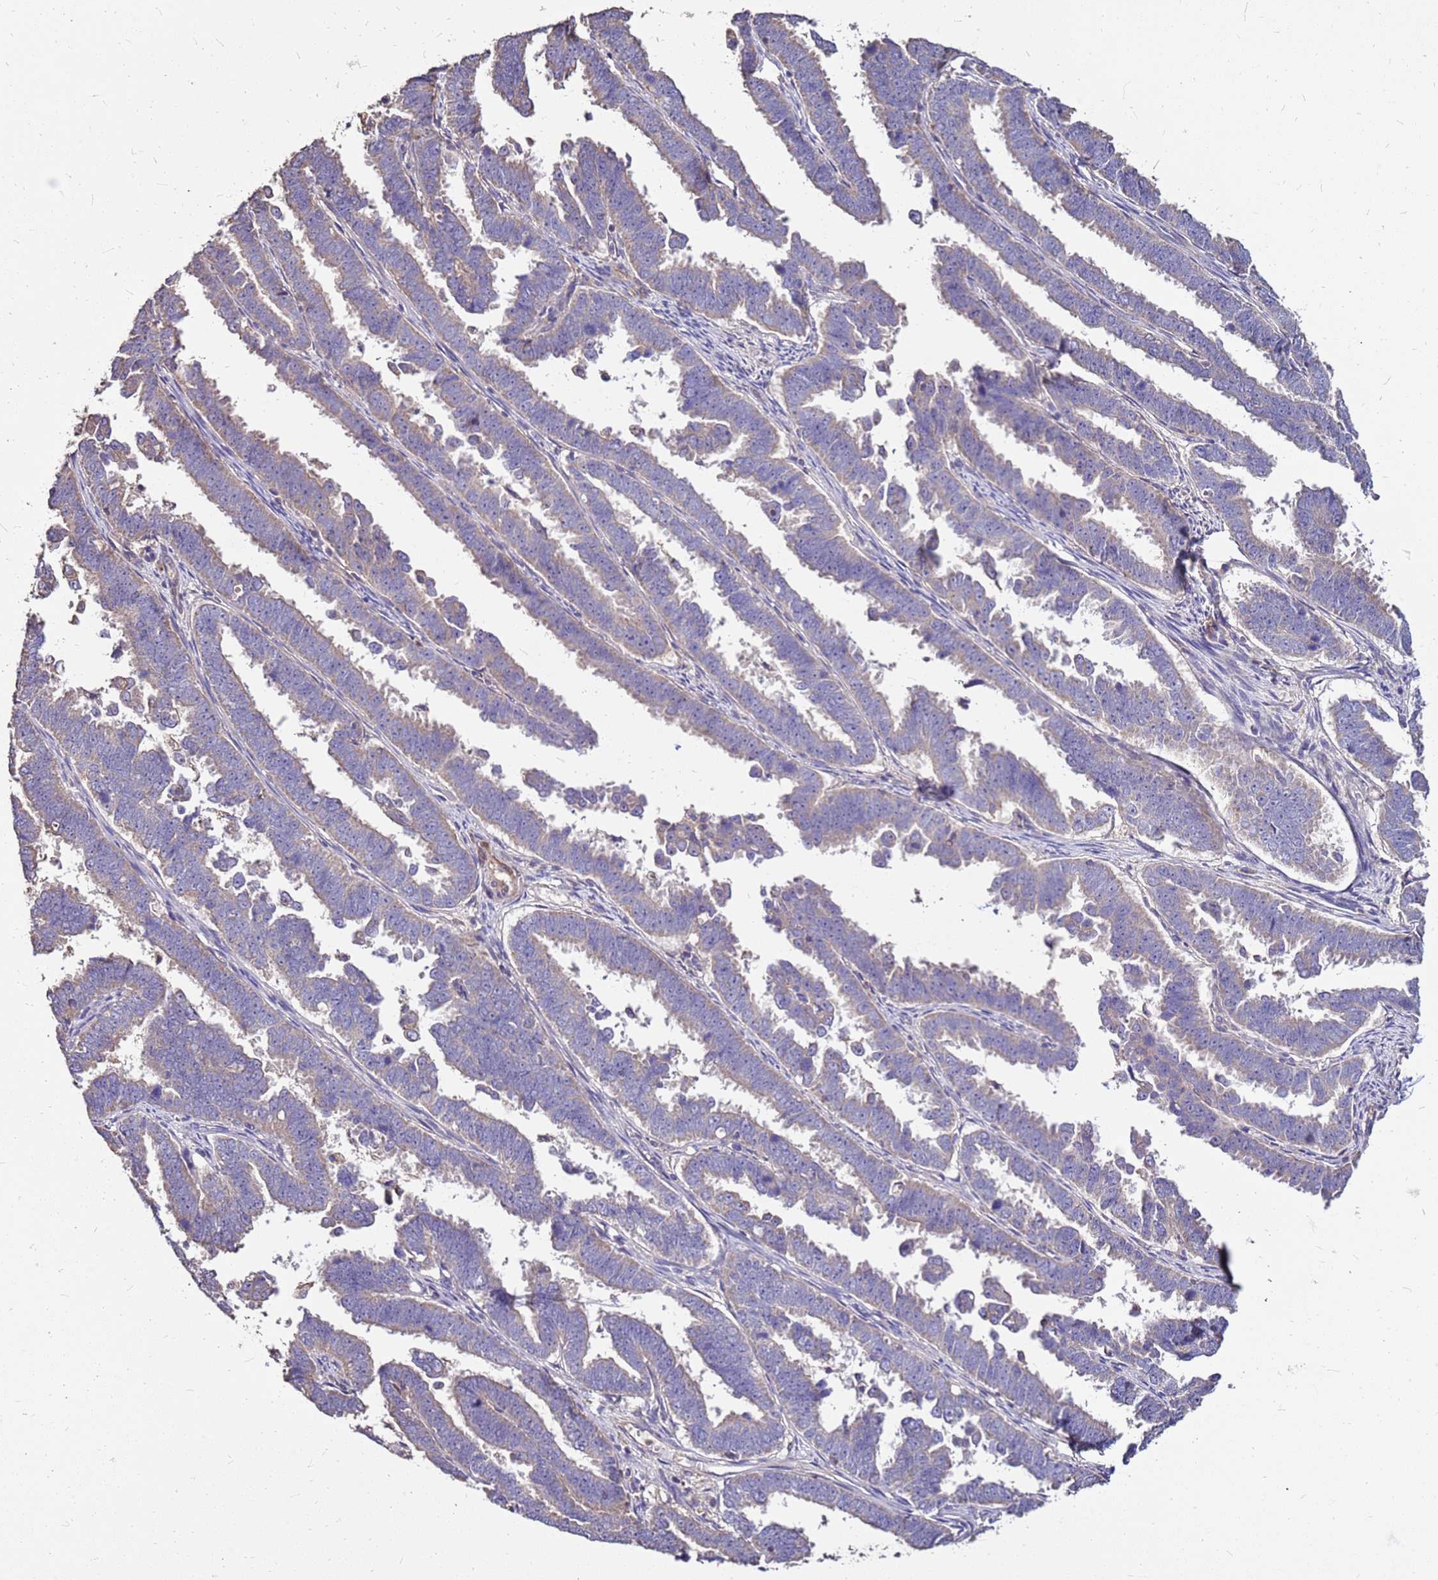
{"staining": {"intensity": "weak", "quantity": "25%-75%", "location": "cytoplasmic/membranous"}, "tissue": "endometrial cancer", "cell_type": "Tumor cells", "image_type": "cancer", "snomed": [{"axis": "morphology", "description": "Adenocarcinoma, NOS"}, {"axis": "topography", "description": "Endometrium"}], "caption": "Adenocarcinoma (endometrial) stained with DAB (3,3'-diaminobenzidine) immunohistochemistry shows low levels of weak cytoplasmic/membranous staining in about 25%-75% of tumor cells.", "gene": "EXD3", "patient": {"sex": "female", "age": 75}}